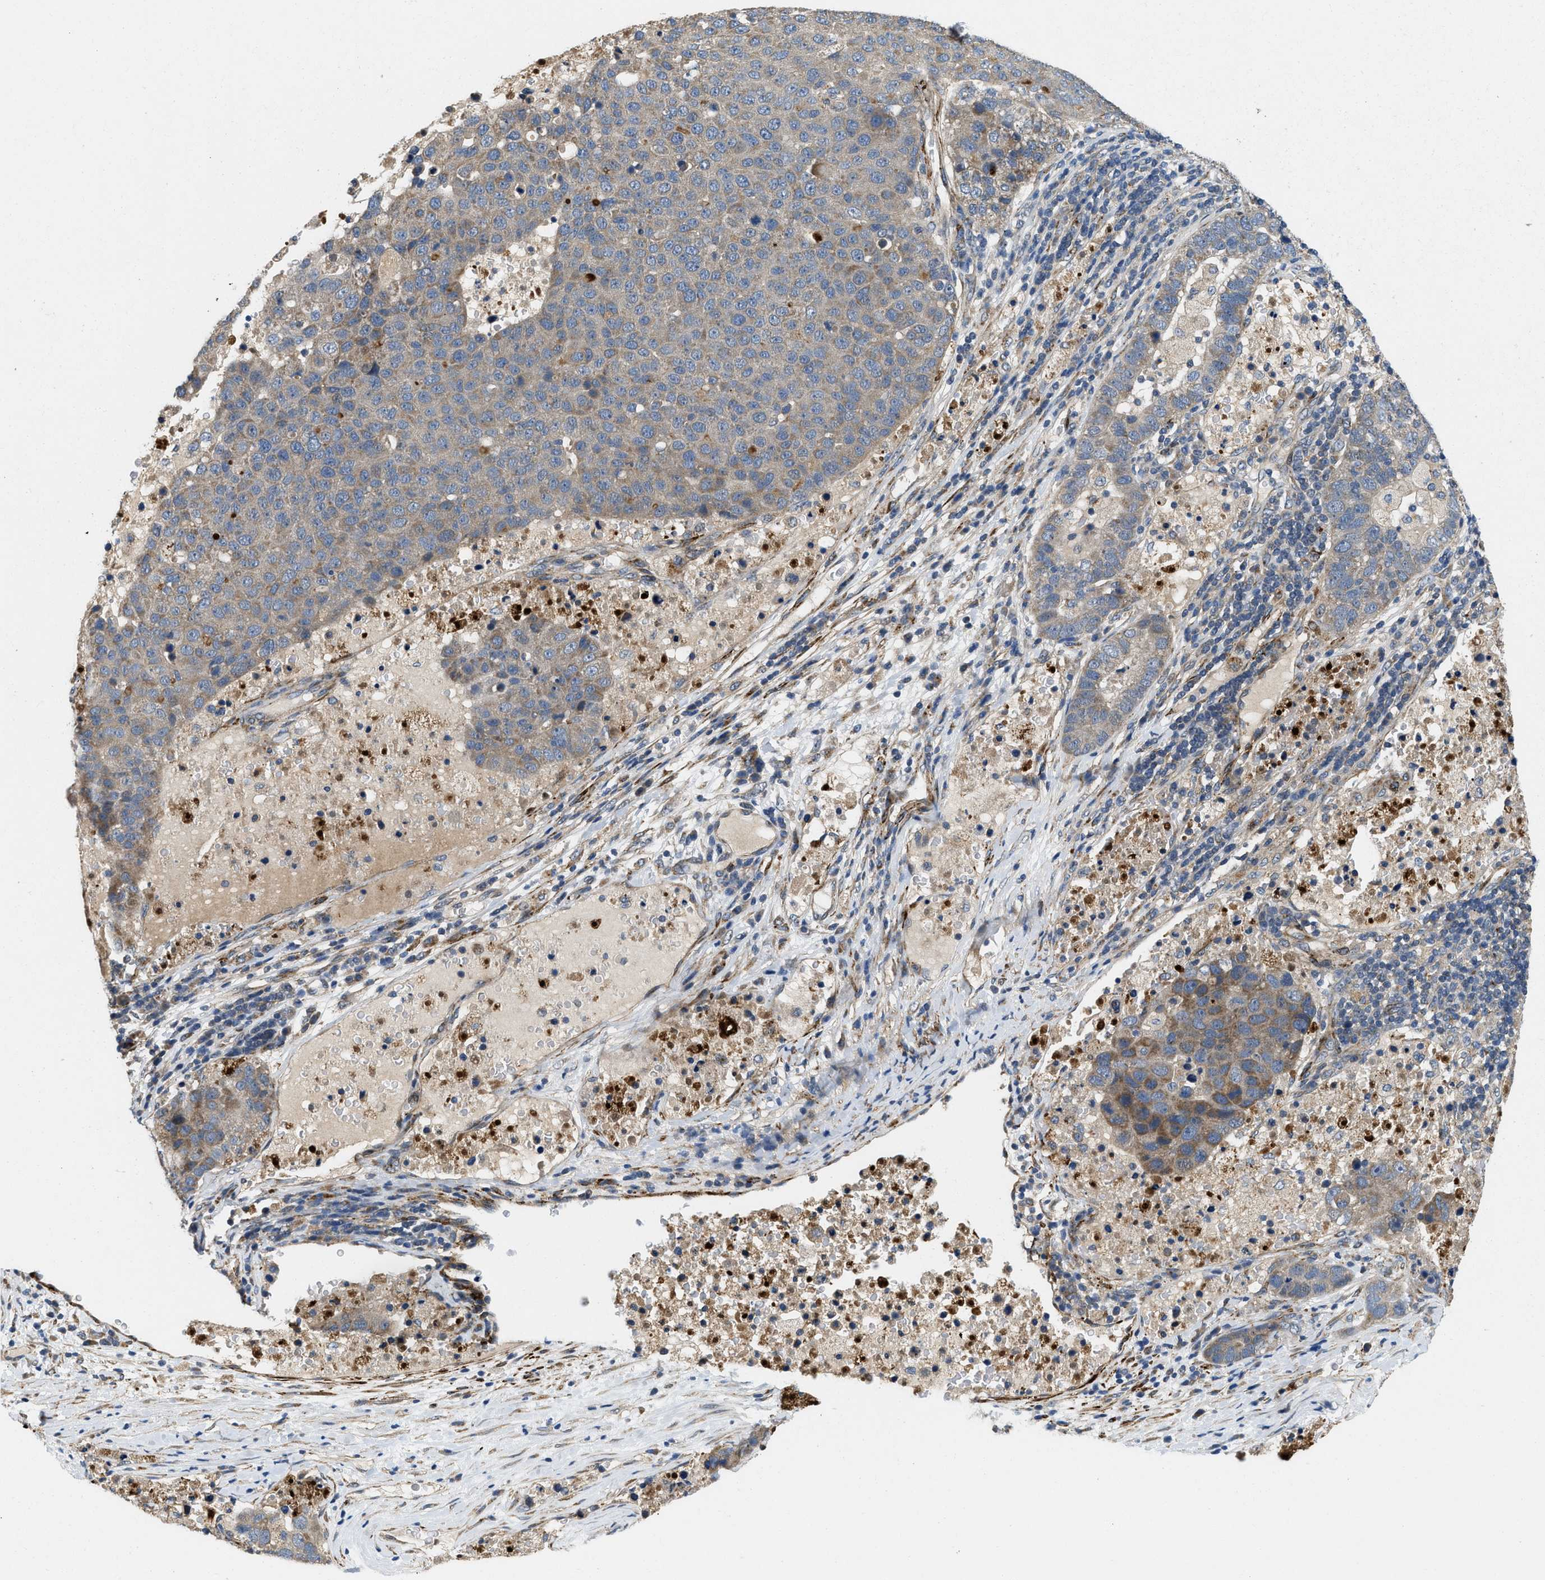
{"staining": {"intensity": "weak", "quantity": "<25%", "location": "cytoplasmic/membranous"}, "tissue": "pancreatic cancer", "cell_type": "Tumor cells", "image_type": "cancer", "snomed": [{"axis": "morphology", "description": "Adenocarcinoma, NOS"}, {"axis": "topography", "description": "Pancreas"}], "caption": "Tumor cells are negative for brown protein staining in pancreatic cancer.", "gene": "ZNF599", "patient": {"sex": "female", "age": 61}}